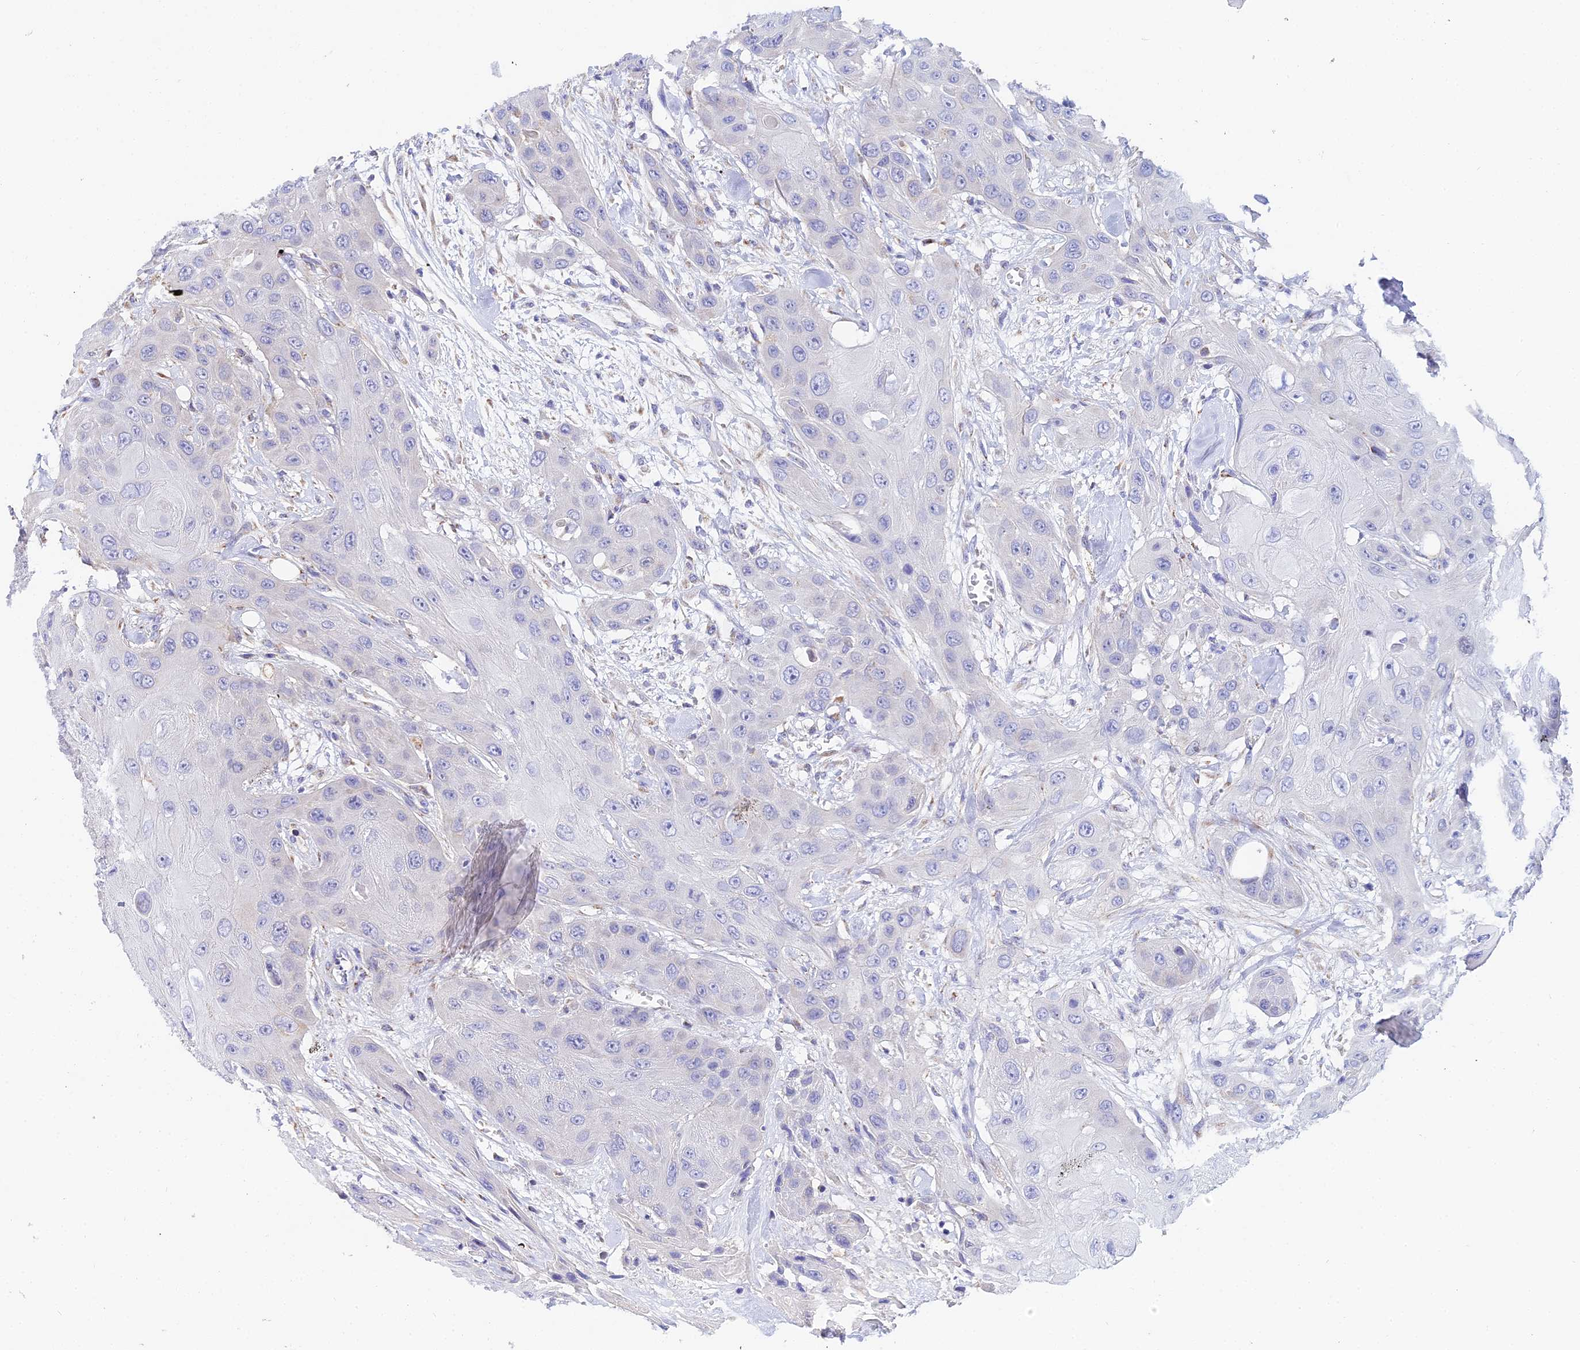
{"staining": {"intensity": "negative", "quantity": "none", "location": "none"}, "tissue": "head and neck cancer", "cell_type": "Tumor cells", "image_type": "cancer", "snomed": [{"axis": "morphology", "description": "Squamous cell carcinoma, NOS"}, {"axis": "topography", "description": "Head-Neck"}], "caption": "IHC of human head and neck cancer demonstrates no positivity in tumor cells. The staining was performed using DAB (3,3'-diaminobenzidine) to visualize the protein expression in brown, while the nuclei were stained in blue with hematoxylin (Magnification: 20x).", "gene": "ACOT2", "patient": {"sex": "male", "age": 81}}